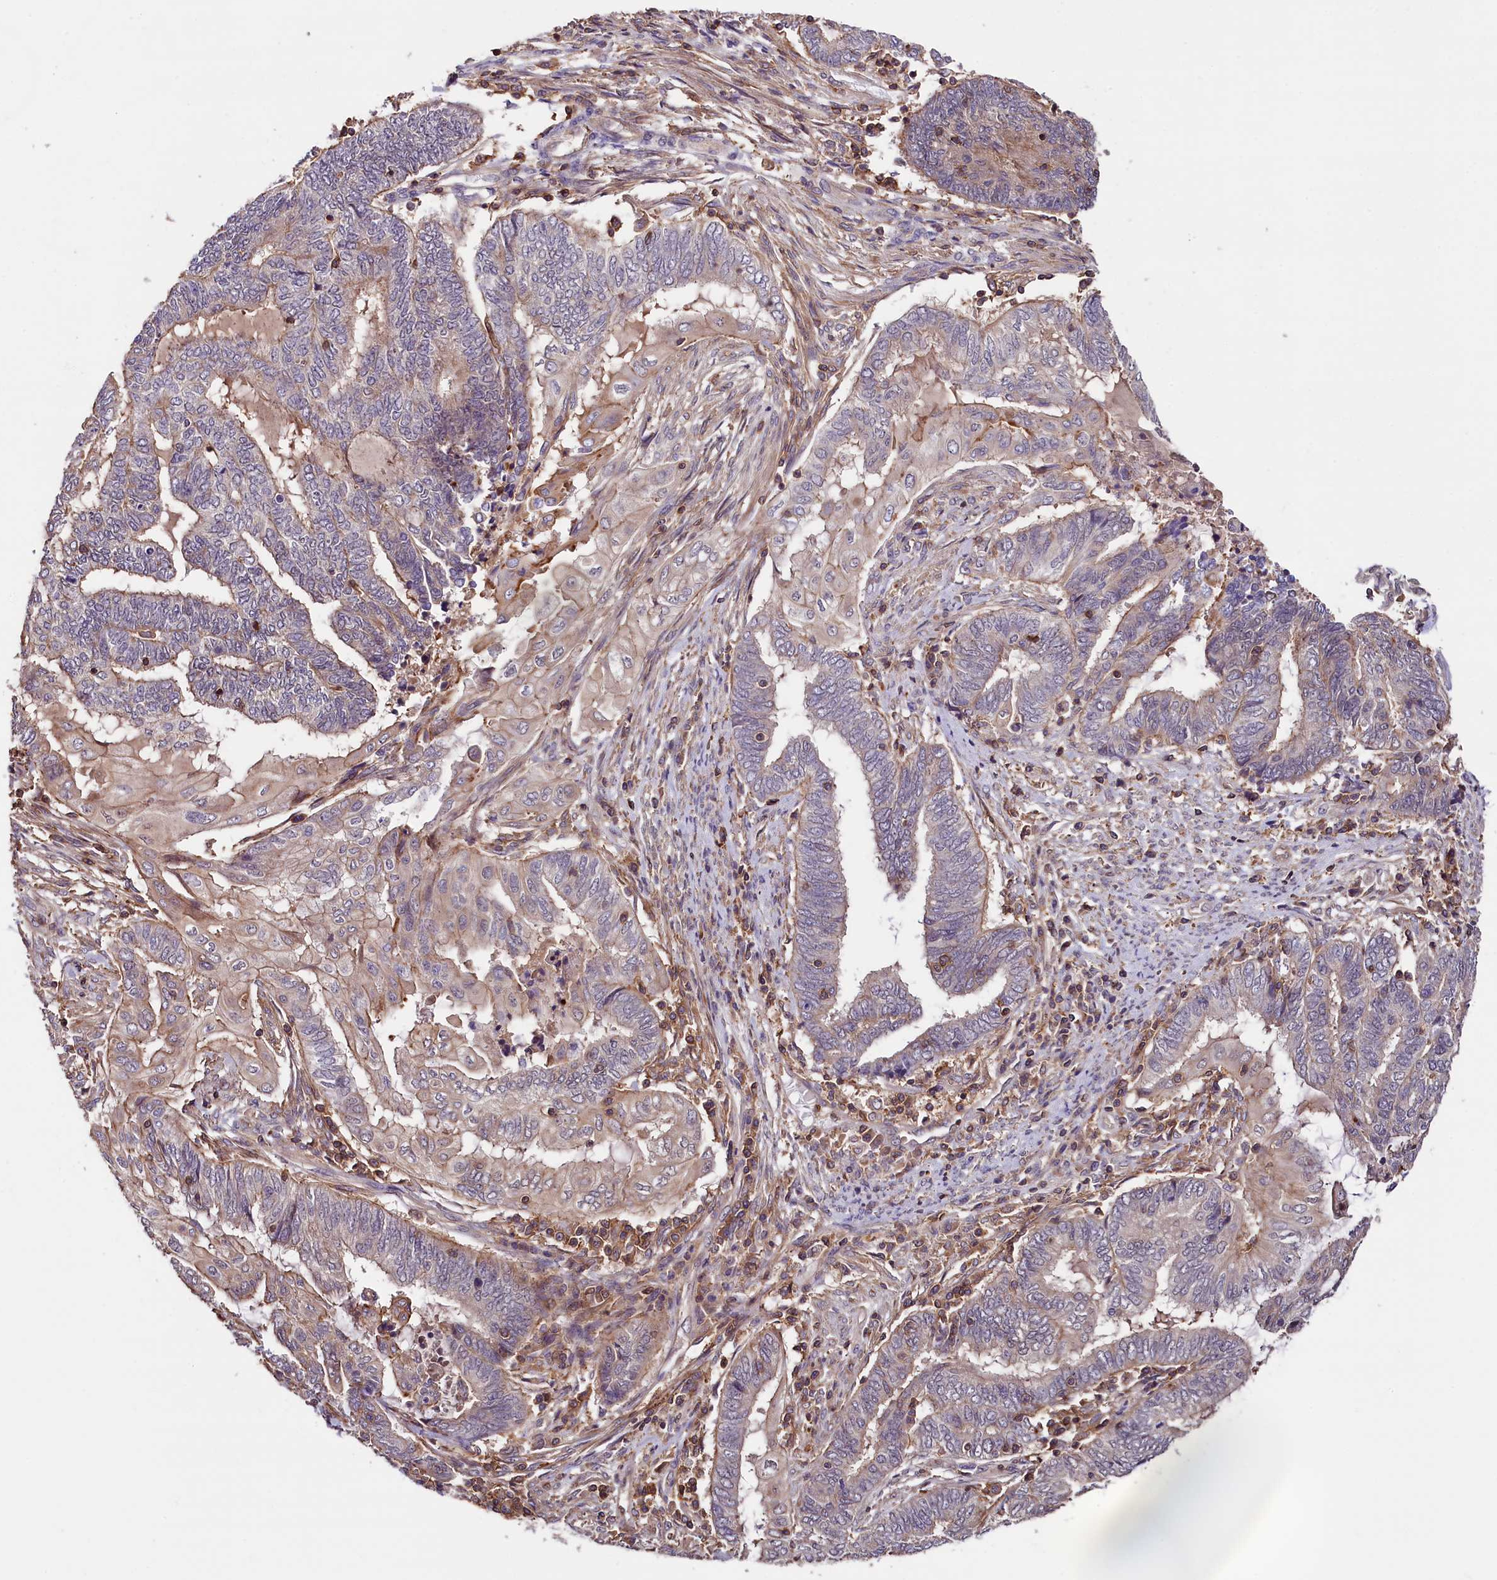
{"staining": {"intensity": "weak", "quantity": "<25%", "location": "cytoplasmic/membranous"}, "tissue": "endometrial cancer", "cell_type": "Tumor cells", "image_type": "cancer", "snomed": [{"axis": "morphology", "description": "Adenocarcinoma, NOS"}, {"axis": "topography", "description": "Uterus"}, {"axis": "topography", "description": "Endometrium"}], "caption": "DAB immunohistochemical staining of human endometrial cancer shows no significant expression in tumor cells. (Immunohistochemistry, brightfield microscopy, high magnification).", "gene": "SKIDA1", "patient": {"sex": "female", "age": 70}}